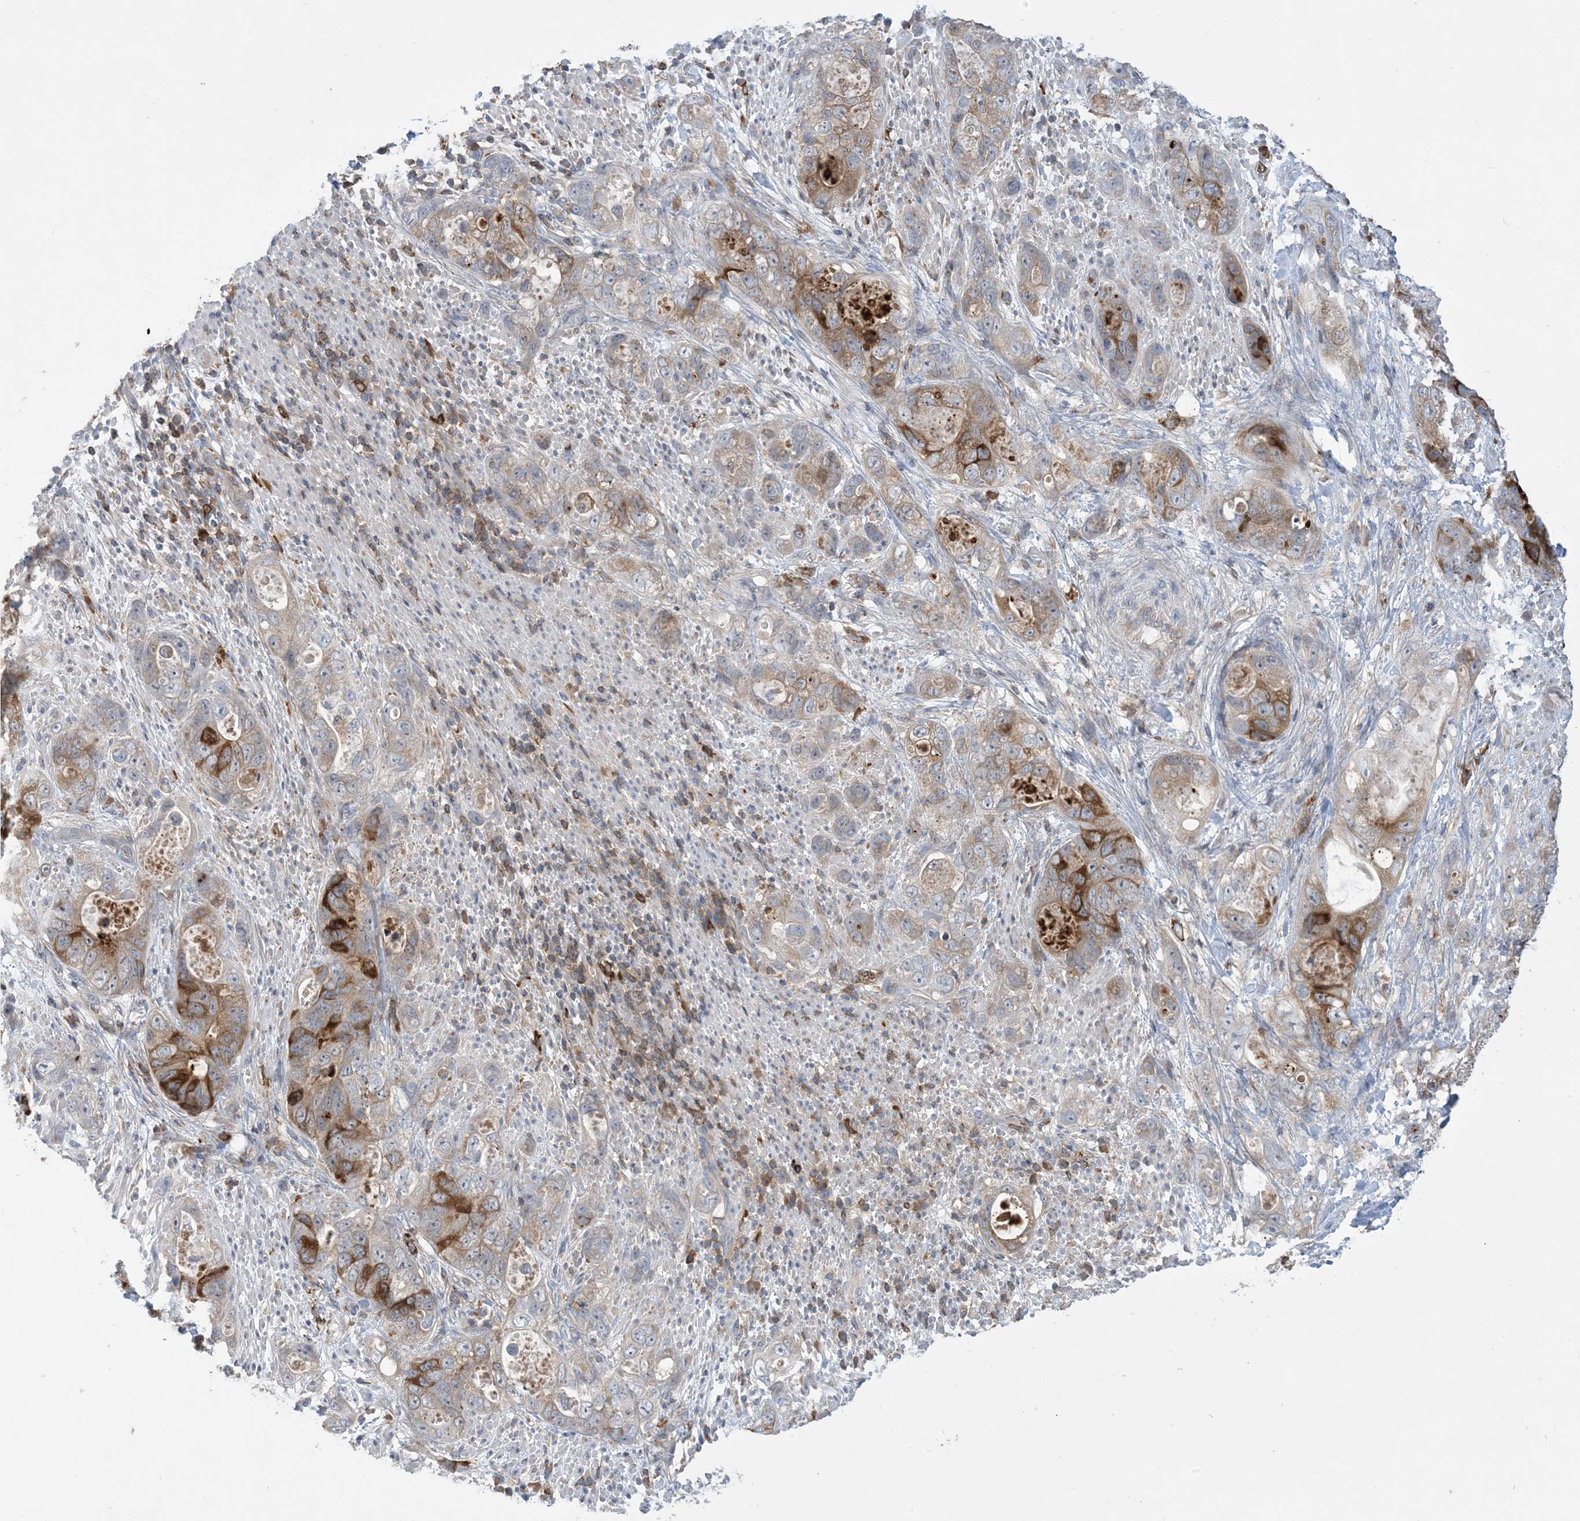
{"staining": {"intensity": "strong", "quantity": "<25%", "location": "cytoplasmic/membranous"}, "tissue": "stomach cancer", "cell_type": "Tumor cells", "image_type": "cancer", "snomed": [{"axis": "morphology", "description": "Adenocarcinoma, NOS"}, {"axis": "topography", "description": "Stomach"}], "caption": "The photomicrograph exhibits immunohistochemical staining of stomach cancer. There is strong cytoplasmic/membranous staining is seen in about <25% of tumor cells.", "gene": "AOC1", "patient": {"sex": "female", "age": 89}}